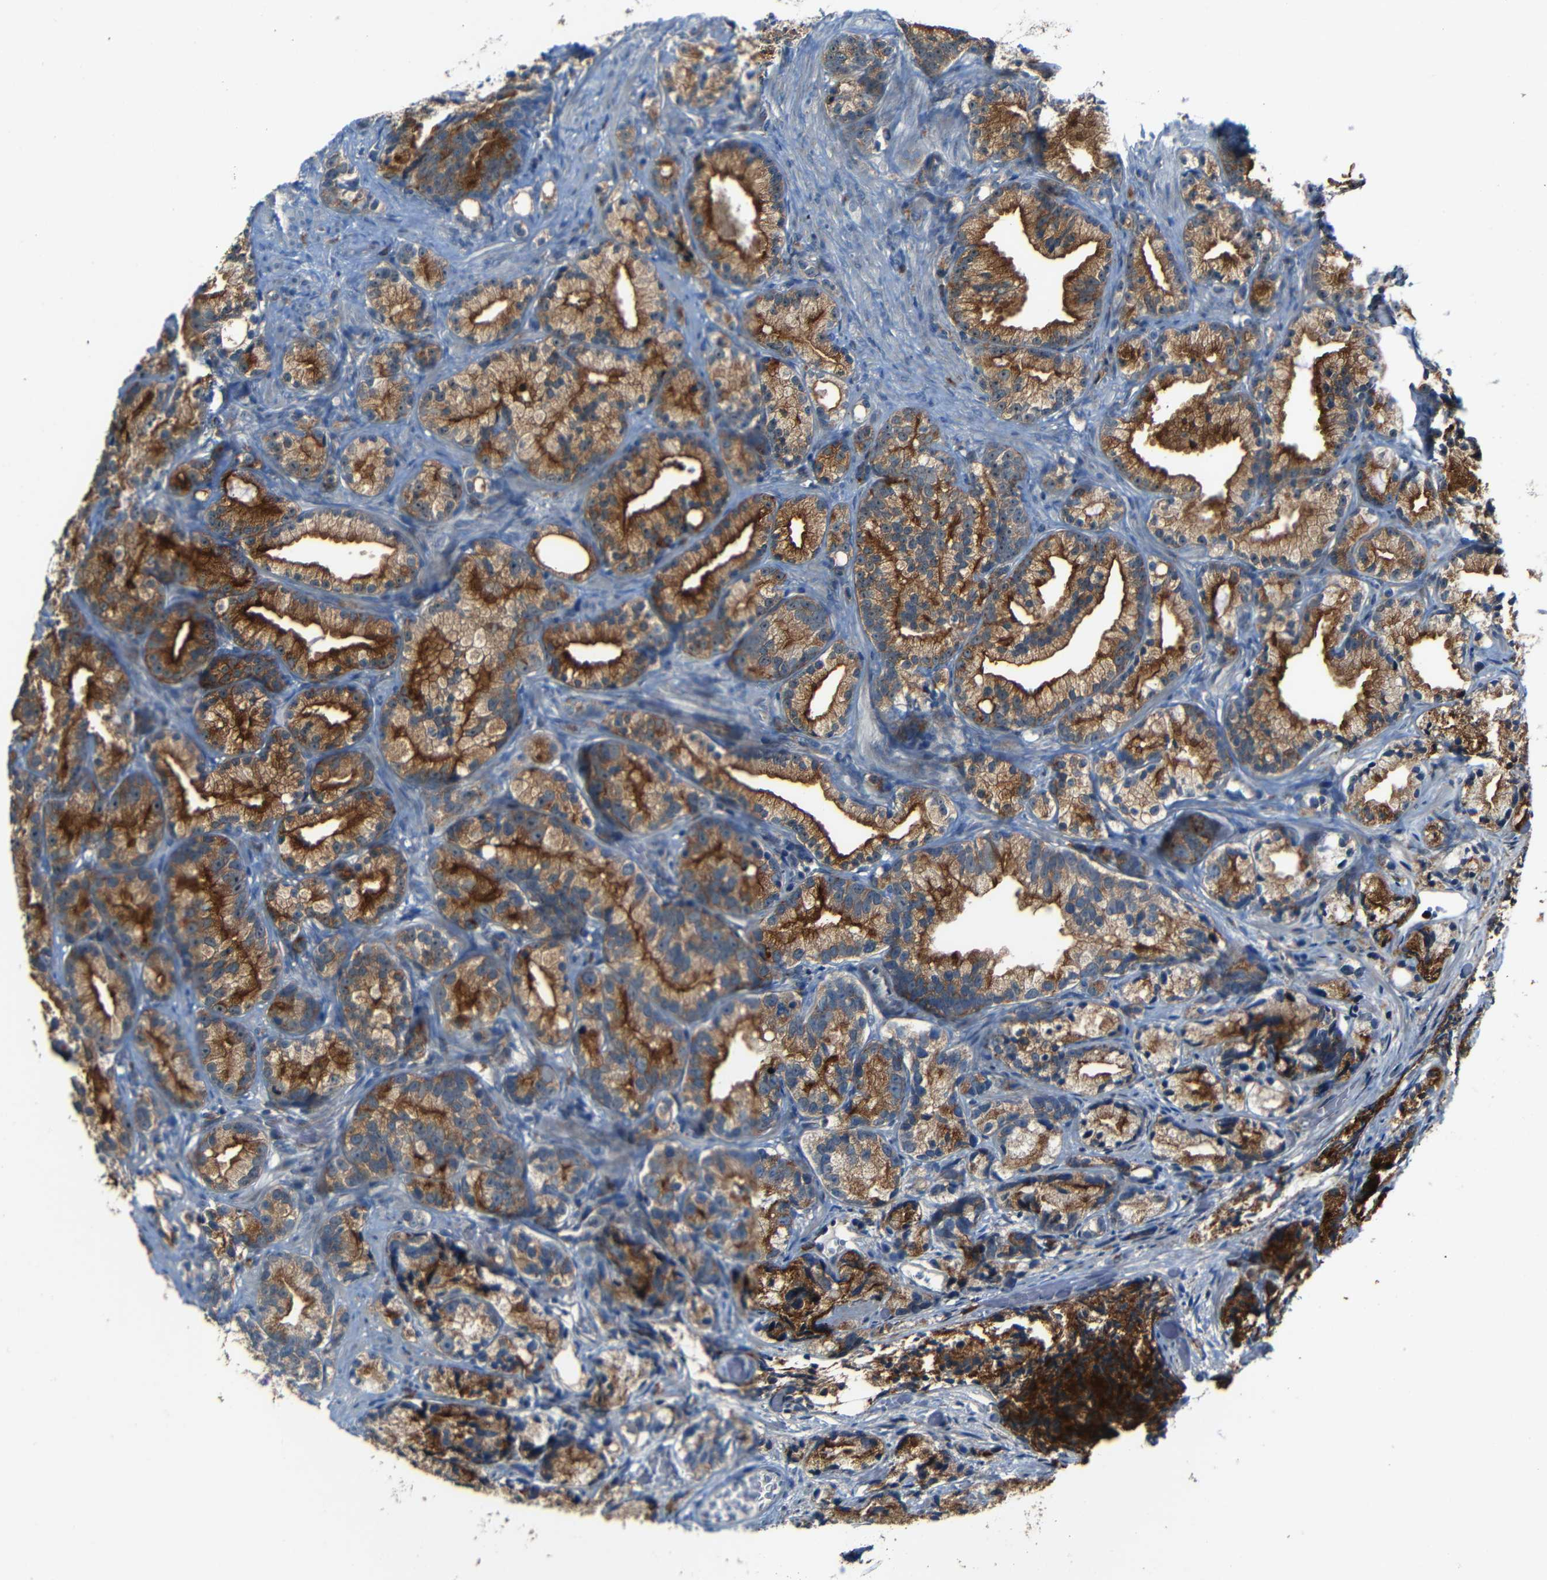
{"staining": {"intensity": "strong", "quantity": ">75%", "location": "cytoplasmic/membranous"}, "tissue": "prostate cancer", "cell_type": "Tumor cells", "image_type": "cancer", "snomed": [{"axis": "morphology", "description": "Adenocarcinoma, Low grade"}, {"axis": "topography", "description": "Prostate"}], "caption": "Immunohistochemical staining of low-grade adenocarcinoma (prostate) exhibits strong cytoplasmic/membranous protein expression in about >75% of tumor cells. (Stains: DAB in brown, nuclei in blue, Microscopy: brightfield microscopy at high magnification).", "gene": "DNAJC5", "patient": {"sex": "male", "age": 89}}